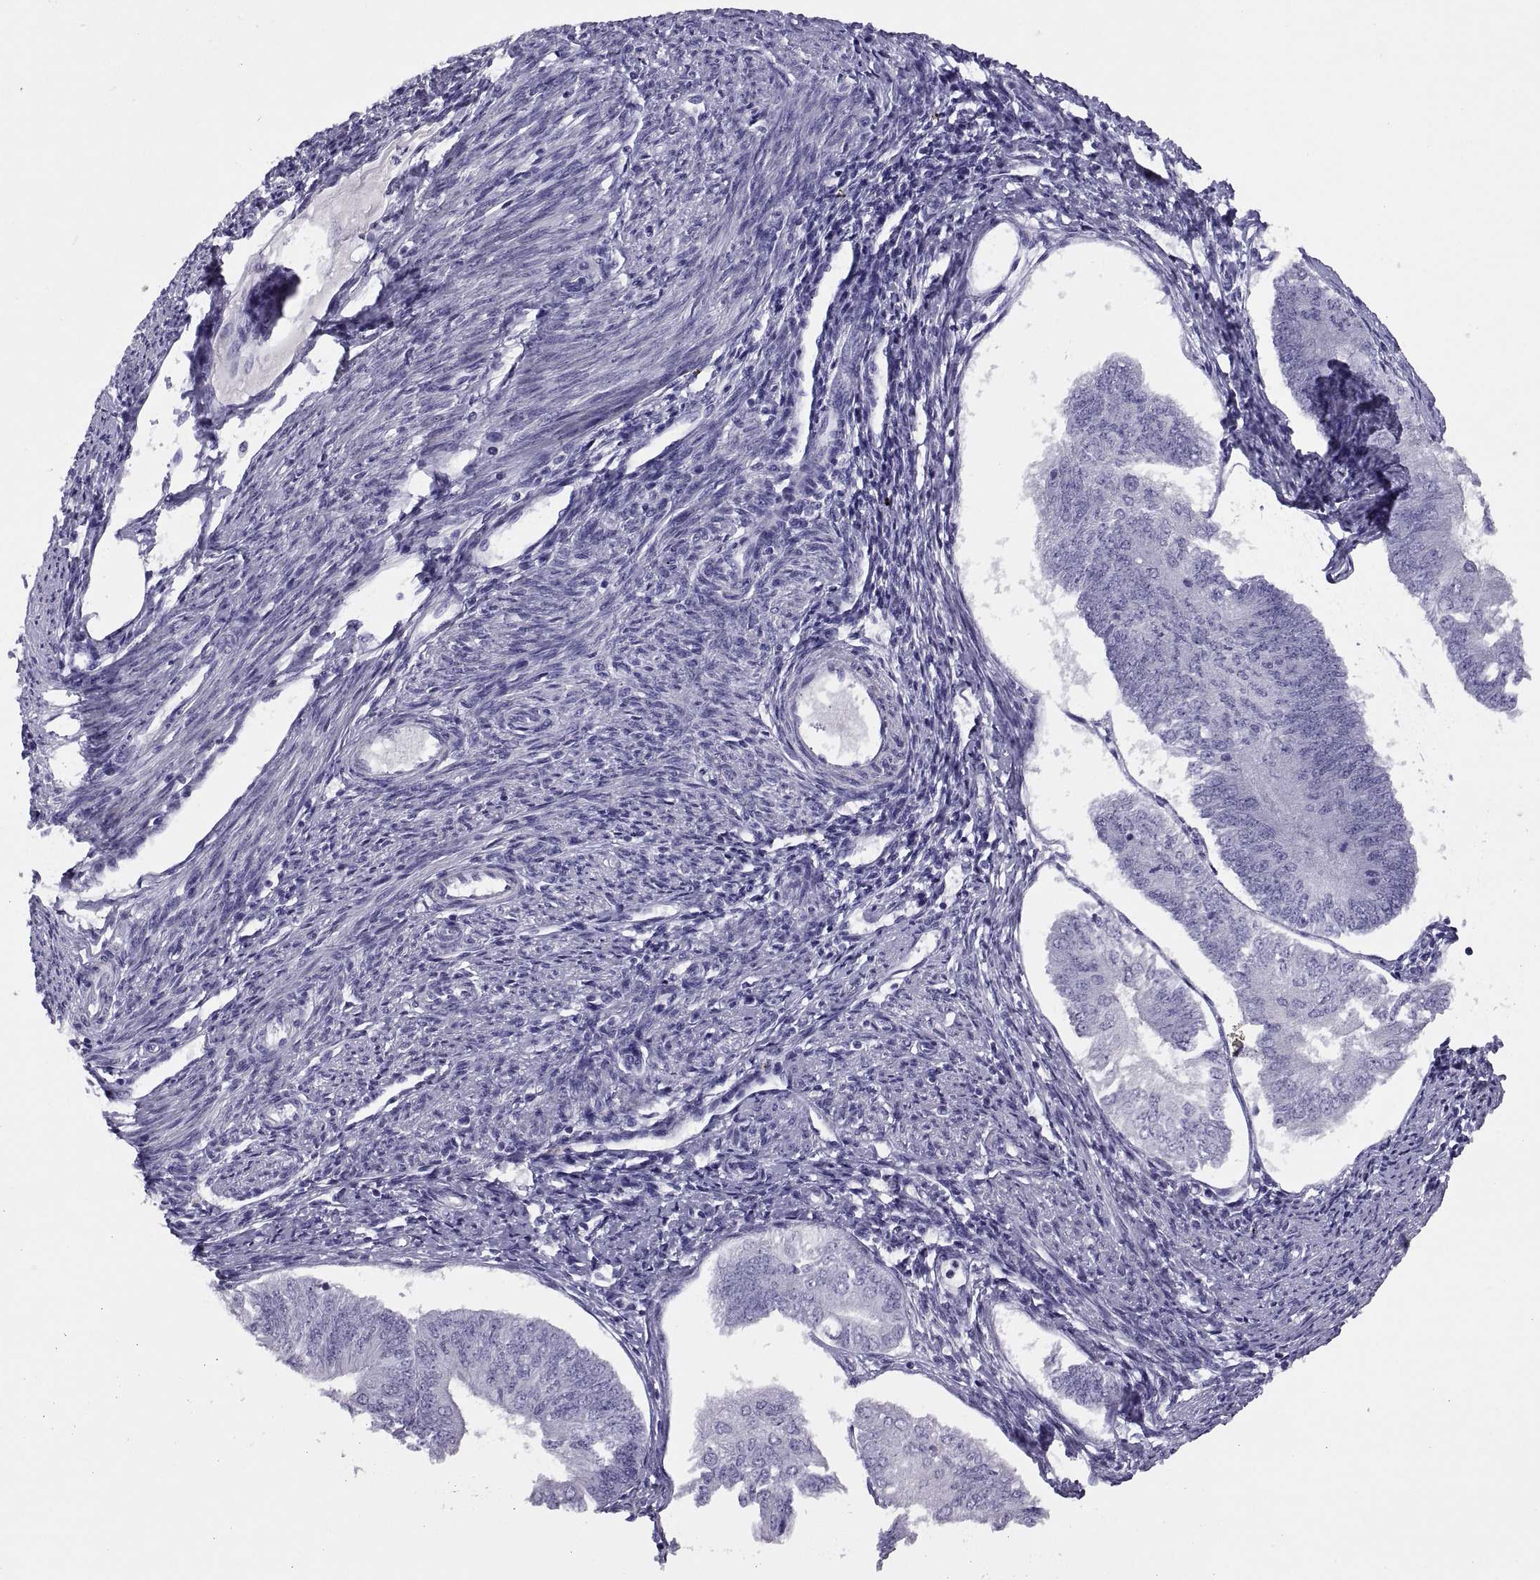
{"staining": {"intensity": "negative", "quantity": "none", "location": "none"}, "tissue": "endometrial cancer", "cell_type": "Tumor cells", "image_type": "cancer", "snomed": [{"axis": "morphology", "description": "Adenocarcinoma, NOS"}, {"axis": "topography", "description": "Endometrium"}], "caption": "DAB (3,3'-diaminobenzidine) immunohistochemical staining of human adenocarcinoma (endometrial) displays no significant expression in tumor cells.", "gene": "RGS20", "patient": {"sex": "female", "age": 58}}